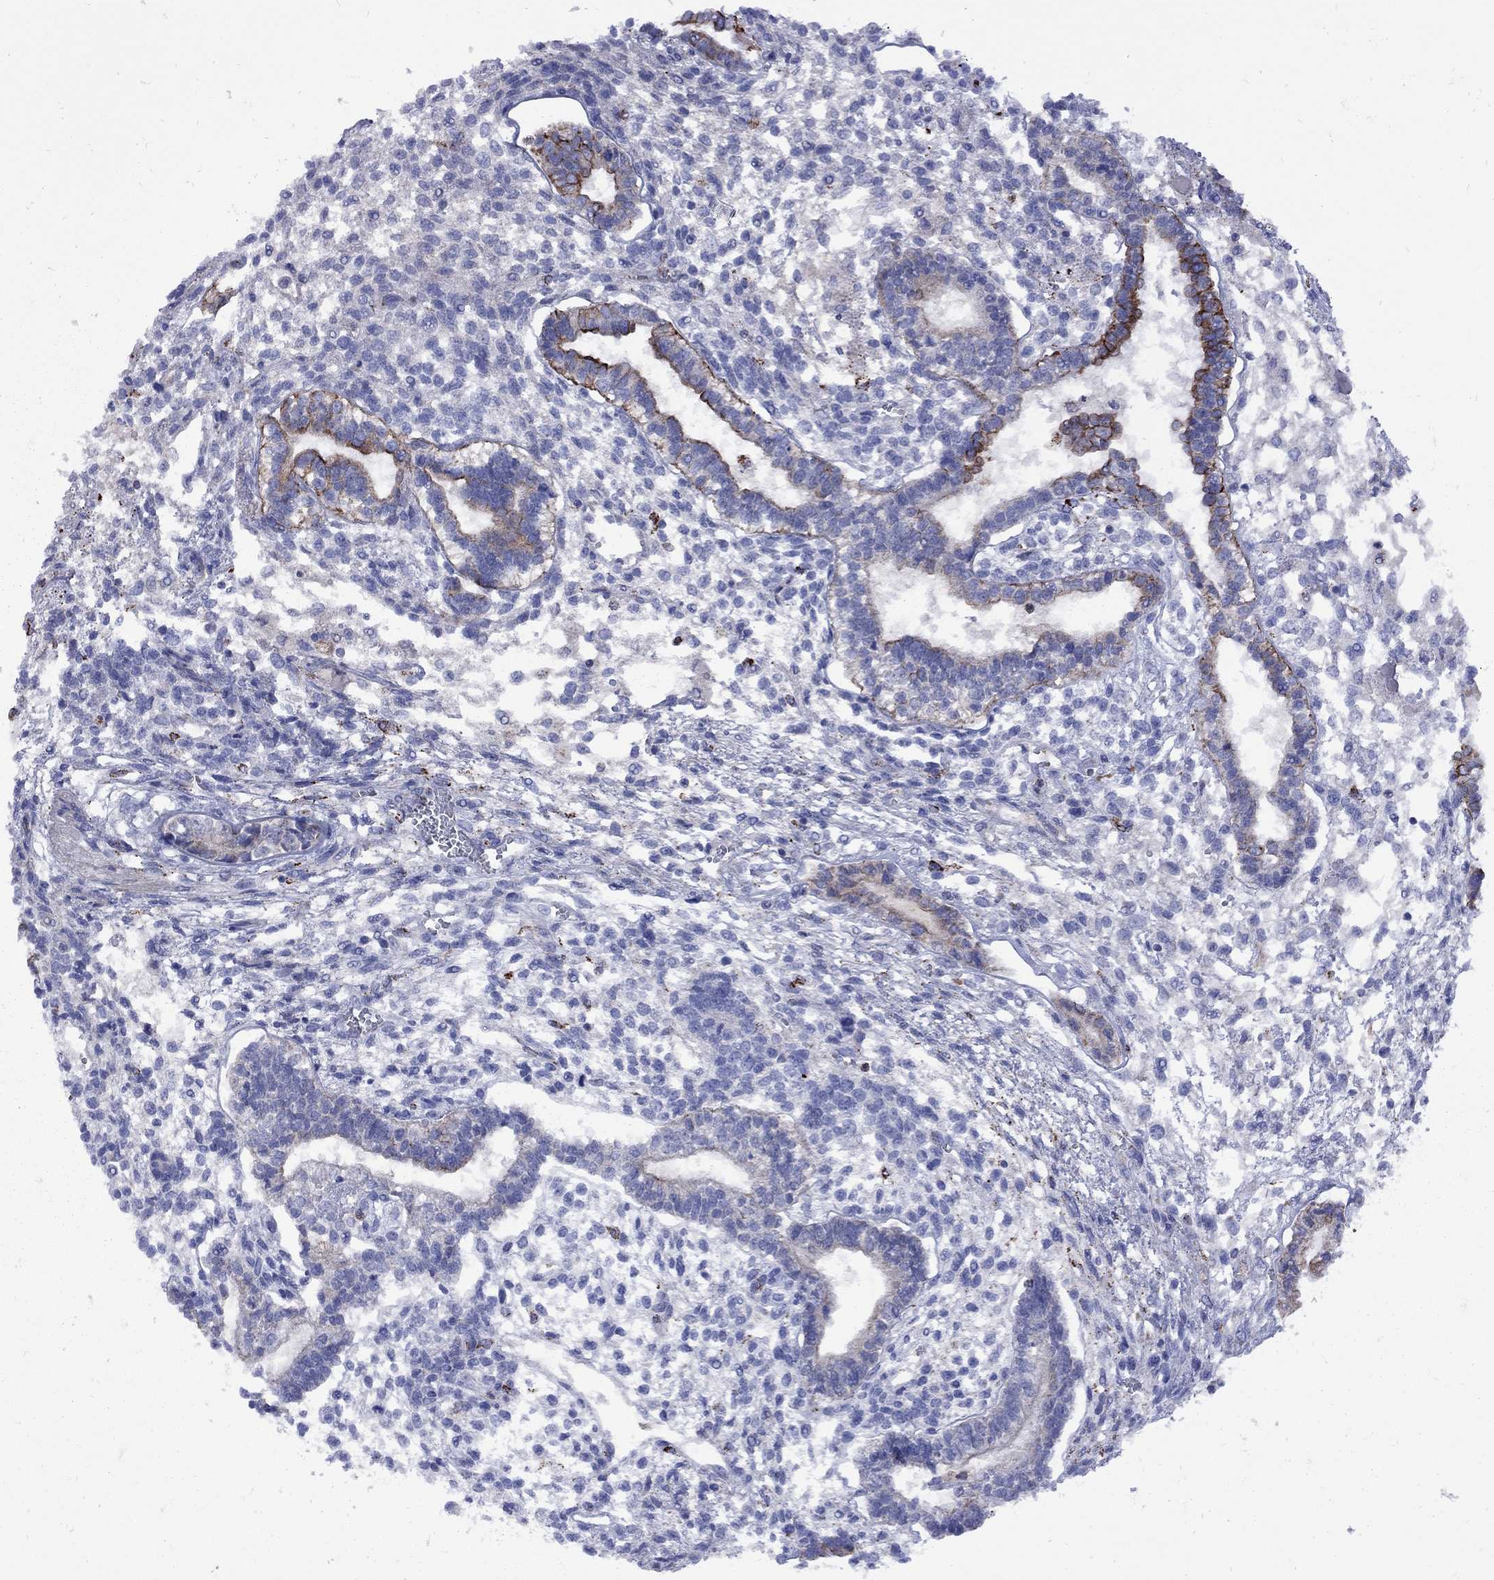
{"staining": {"intensity": "strong", "quantity": "<25%", "location": "cytoplasmic/membranous"}, "tissue": "testis cancer", "cell_type": "Tumor cells", "image_type": "cancer", "snomed": [{"axis": "morphology", "description": "Carcinoma, Embryonal, NOS"}, {"axis": "topography", "description": "Testis"}], "caption": "Immunohistochemistry (IHC) micrograph of neoplastic tissue: human testis cancer stained using immunohistochemistry (IHC) shows medium levels of strong protein expression localized specifically in the cytoplasmic/membranous of tumor cells, appearing as a cytoplasmic/membranous brown color.", "gene": "SESTD1", "patient": {"sex": "male", "age": 37}}